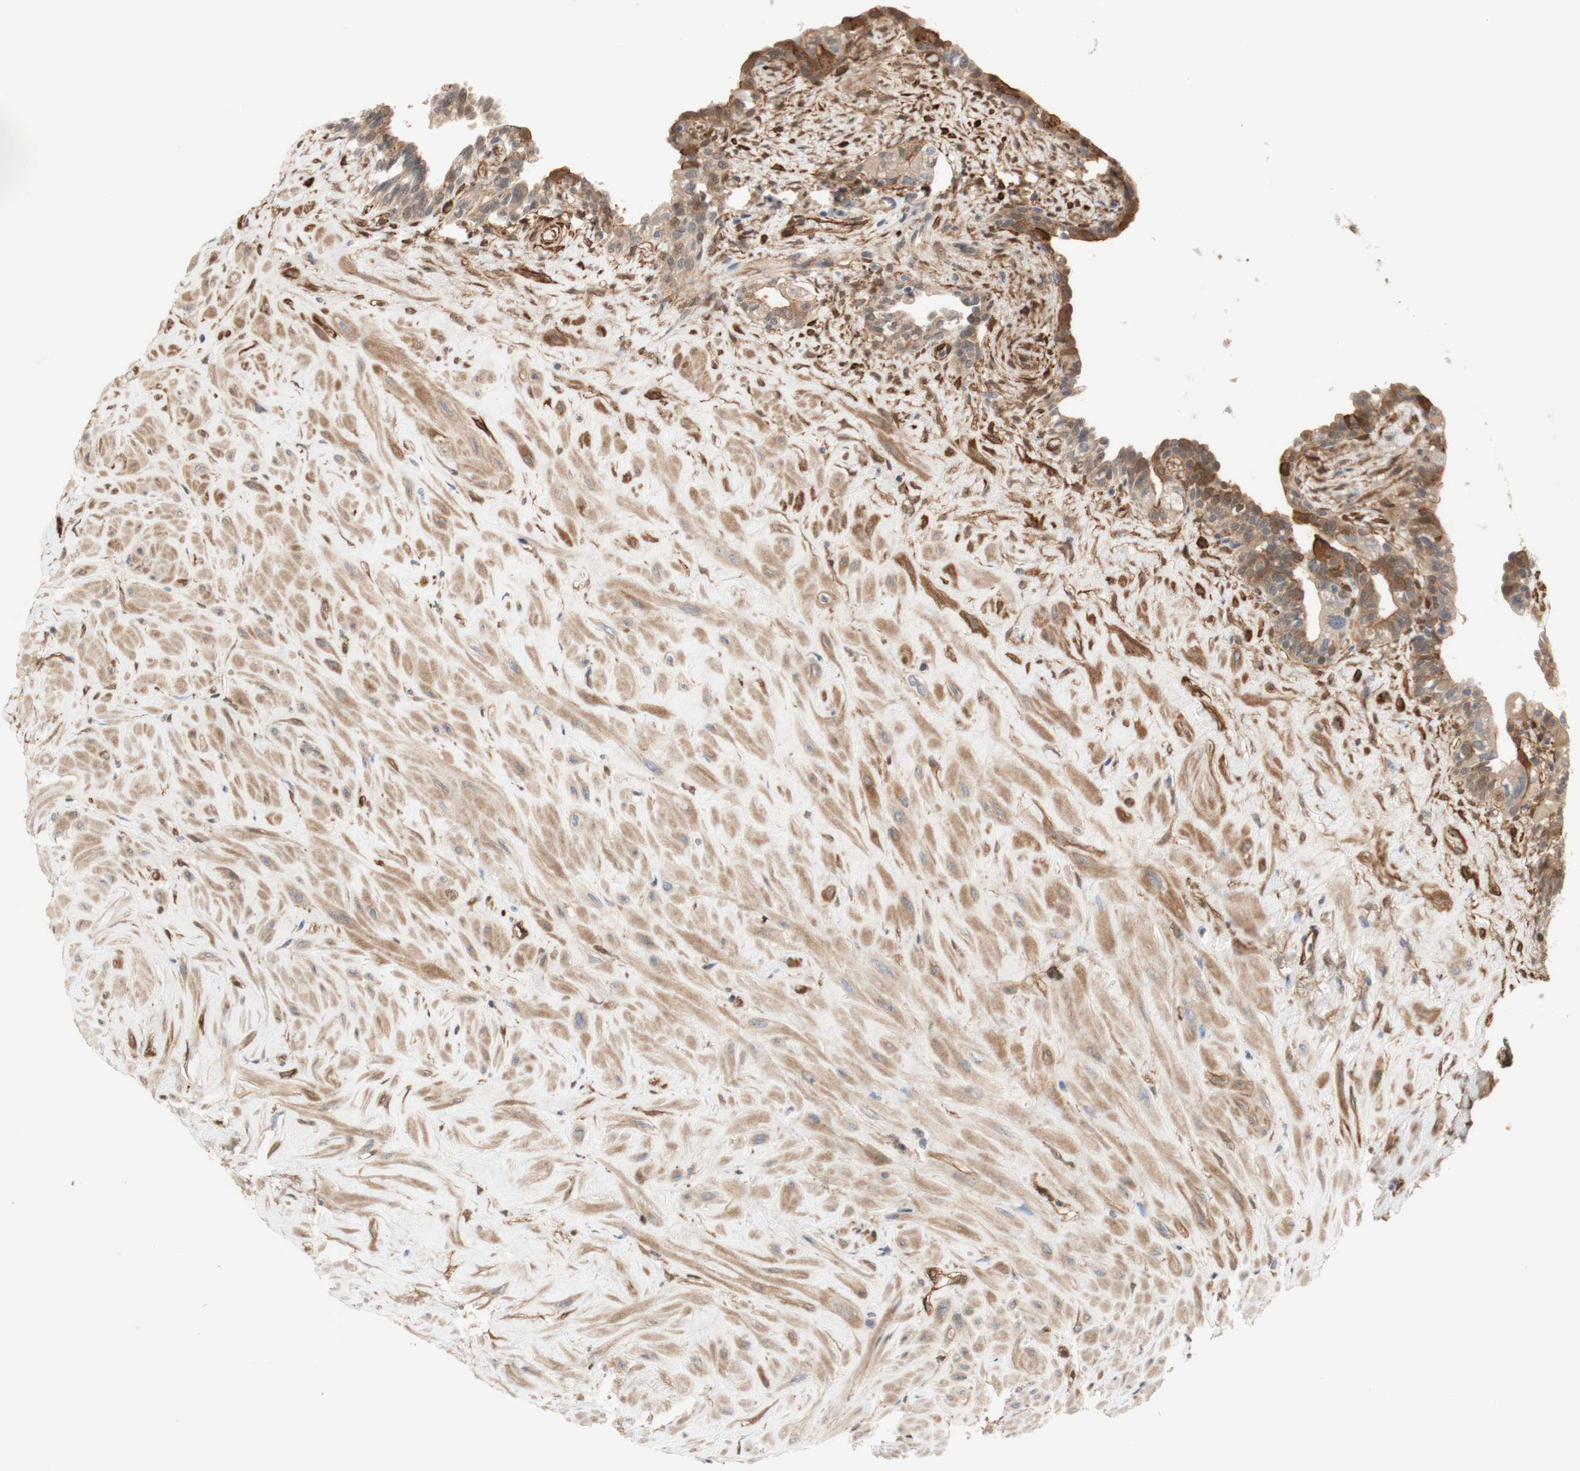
{"staining": {"intensity": "moderate", "quantity": "25%-75%", "location": "cytoplasmic/membranous"}, "tissue": "seminal vesicle", "cell_type": "Glandular cells", "image_type": "normal", "snomed": [{"axis": "morphology", "description": "Normal tissue, NOS"}, {"axis": "topography", "description": "Seminal veicle"}], "caption": "Unremarkable seminal vesicle was stained to show a protein in brown. There is medium levels of moderate cytoplasmic/membranous staining in about 25%-75% of glandular cells. (IHC, brightfield microscopy, high magnification).", "gene": "CNN3", "patient": {"sex": "male", "age": 63}}